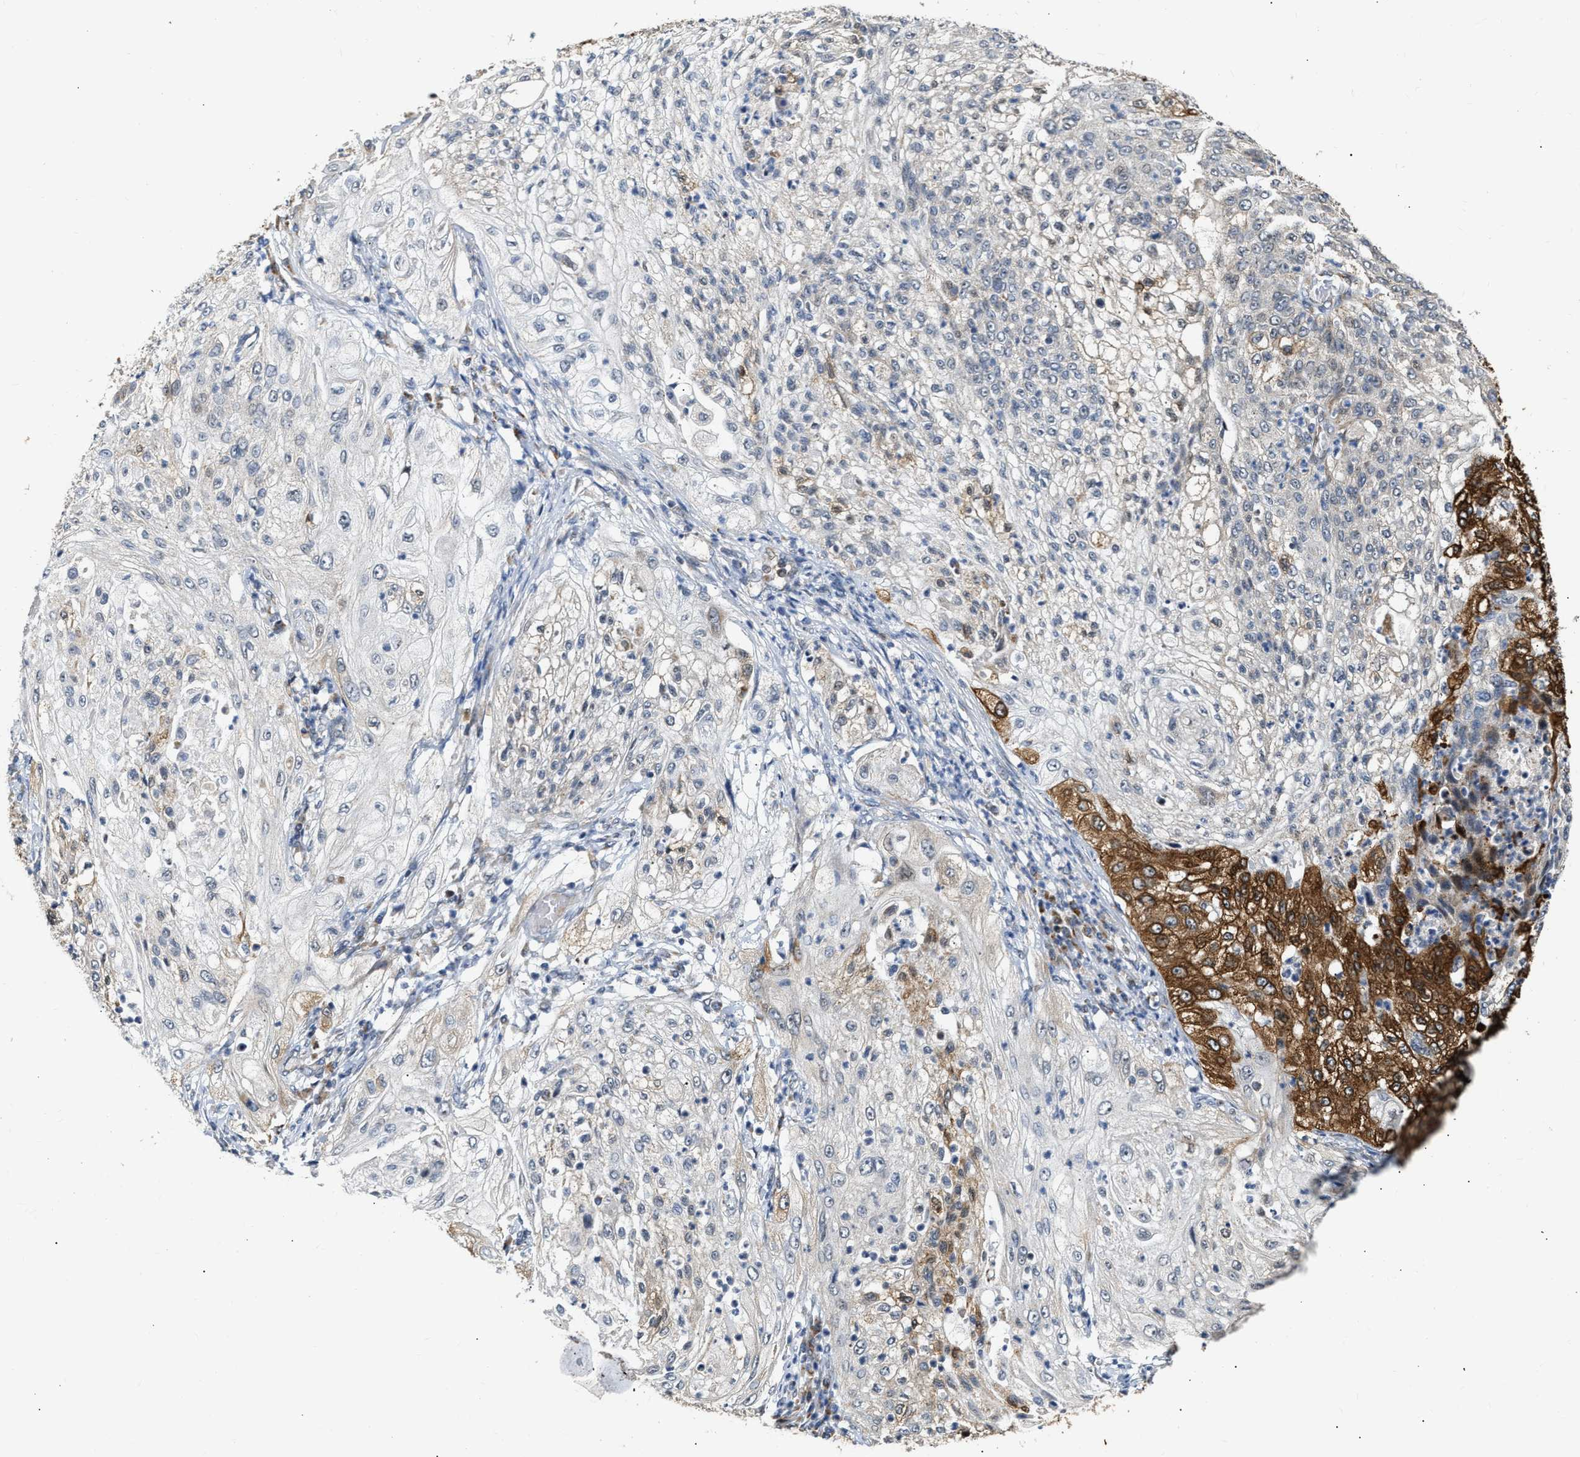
{"staining": {"intensity": "strong", "quantity": "<25%", "location": "cytoplasmic/membranous"}, "tissue": "lung cancer", "cell_type": "Tumor cells", "image_type": "cancer", "snomed": [{"axis": "morphology", "description": "Inflammation, NOS"}, {"axis": "morphology", "description": "Squamous cell carcinoma, NOS"}, {"axis": "topography", "description": "Lymph node"}, {"axis": "topography", "description": "Soft tissue"}, {"axis": "topography", "description": "Lung"}], "caption": "Tumor cells show medium levels of strong cytoplasmic/membranous expression in approximately <25% of cells in lung squamous cell carcinoma.", "gene": "DEPTOR", "patient": {"sex": "male", "age": 66}}